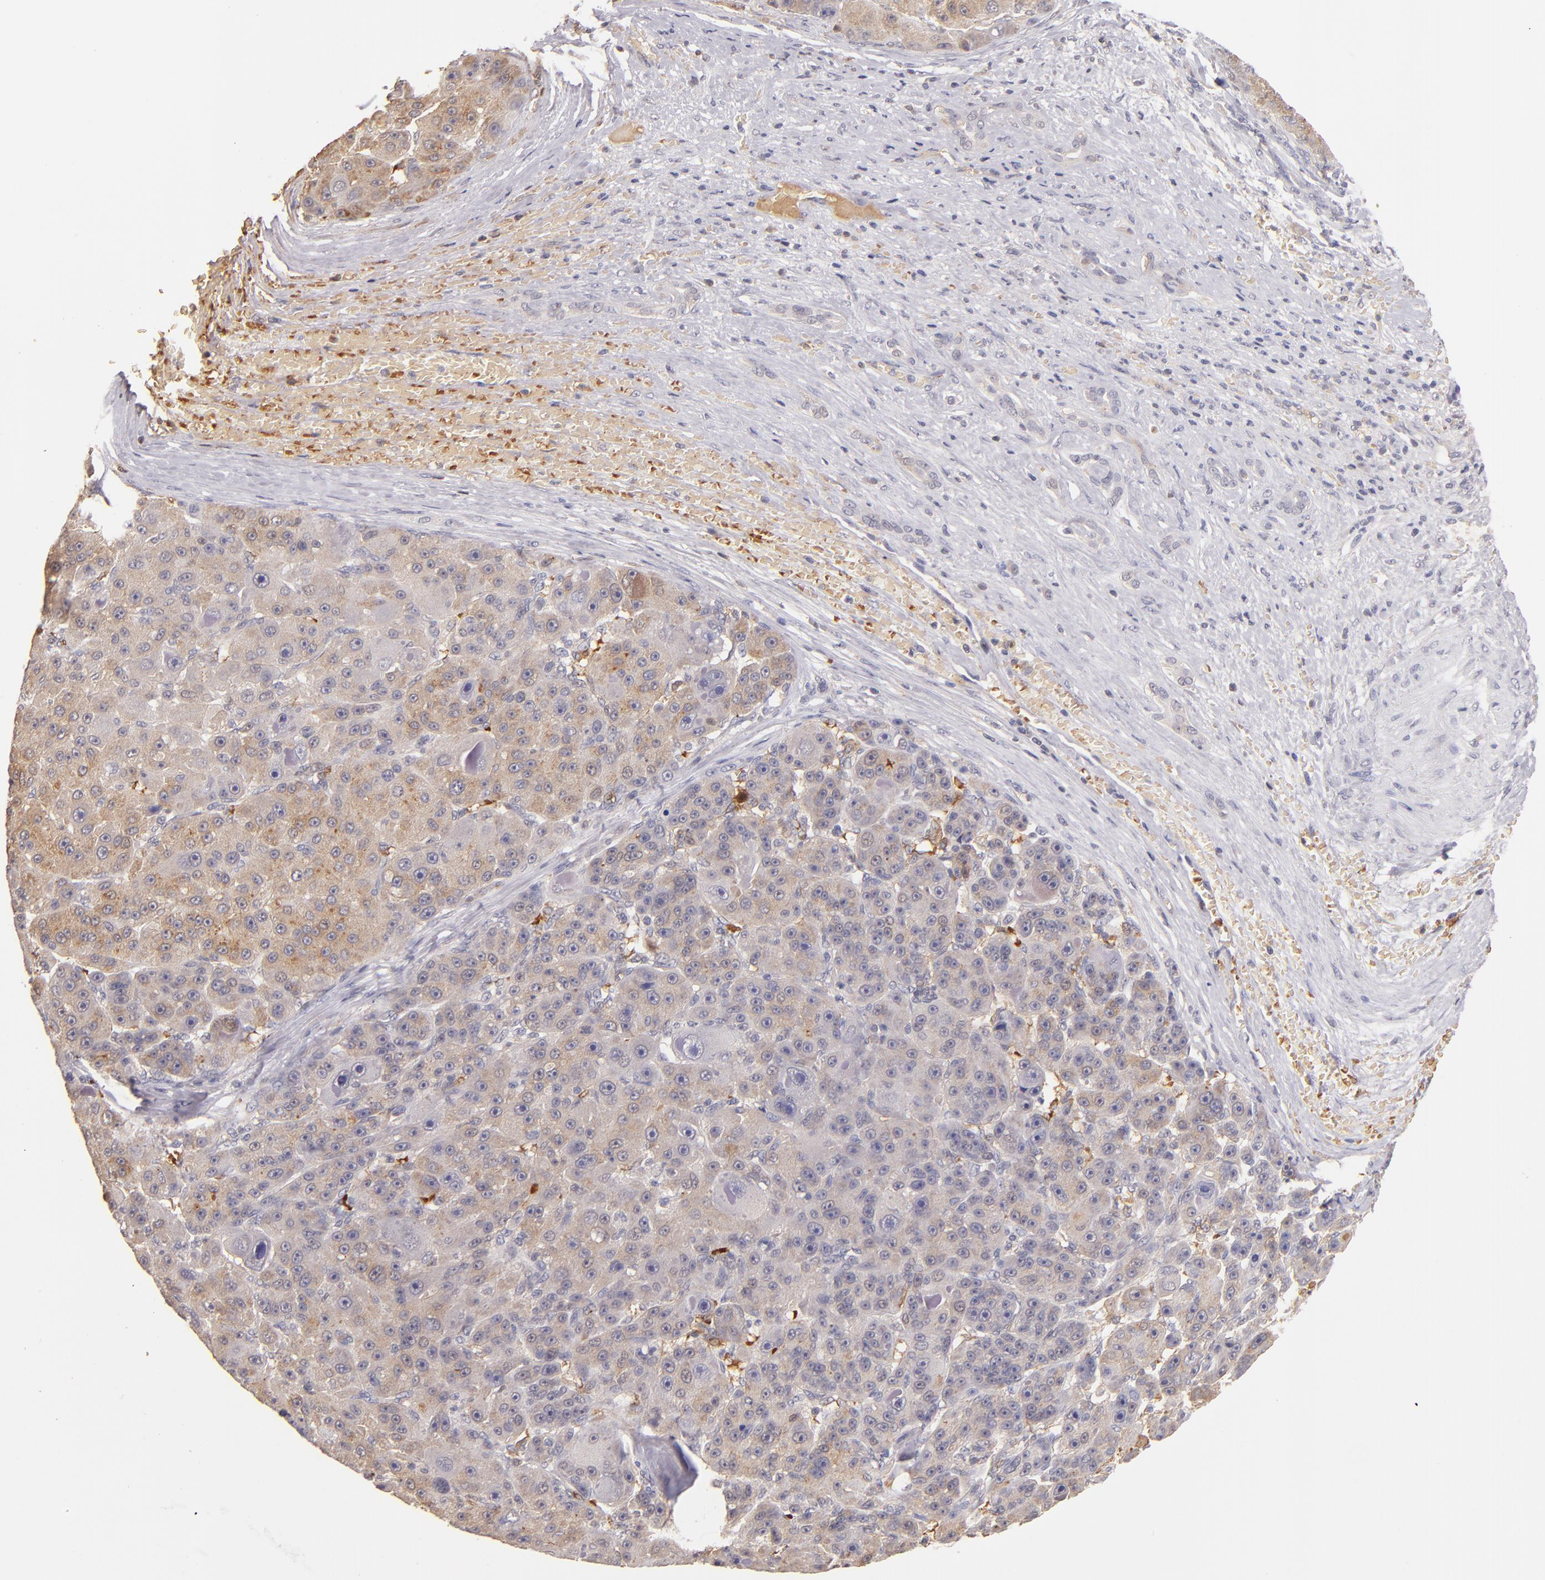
{"staining": {"intensity": "moderate", "quantity": "25%-75%", "location": "cytoplasmic/membranous"}, "tissue": "liver cancer", "cell_type": "Tumor cells", "image_type": "cancer", "snomed": [{"axis": "morphology", "description": "Carcinoma, Hepatocellular, NOS"}, {"axis": "topography", "description": "Liver"}], "caption": "IHC micrograph of neoplastic tissue: human liver cancer (hepatocellular carcinoma) stained using IHC demonstrates medium levels of moderate protein expression localized specifically in the cytoplasmic/membranous of tumor cells, appearing as a cytoplasmic/membranous brown color.", "gene": "SERPINC1", "patient": {"sex": "male", "age": 76}}